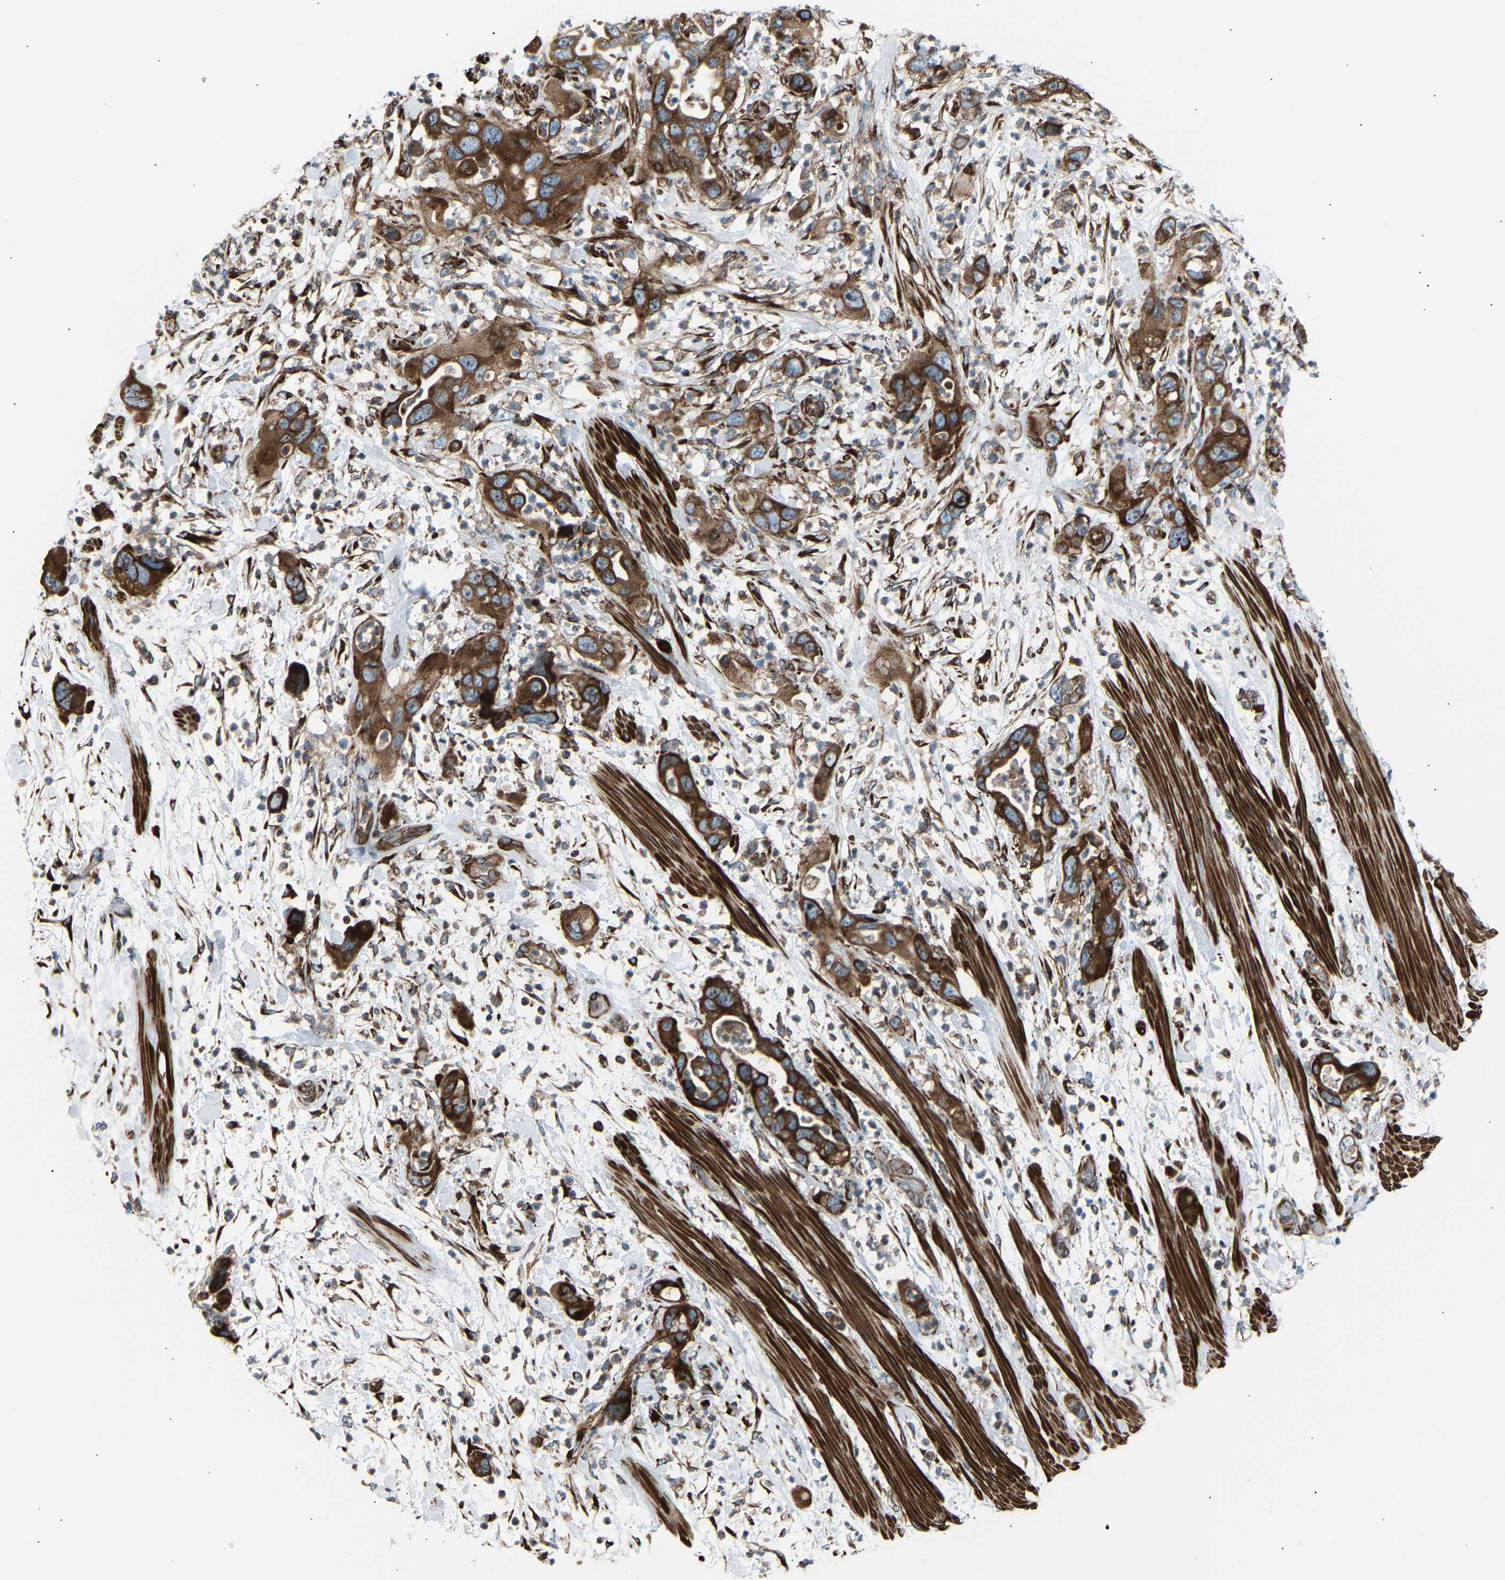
{"staining": {"intensity": "strong", "quantity": ">75%", "location": "cytoplasmic/membranous"}, "tissue": "pancreatic cancer", "cell_type": "Tumor cells", "image_type": "cancer", "snomed": [{"axis": "morphology", "description": "Adenocarcinoma, NOS"}, {"axis": "topography", "description": "Pancreas"}], "caption": "DAB immunohistochemical staining of pancreatic cancer reveals strong cytoplasmic/membranous protein staining in approximately >75% of tumor cells.", "gene": "VPS41", "patient": {"sex": "female", "age": 71}}